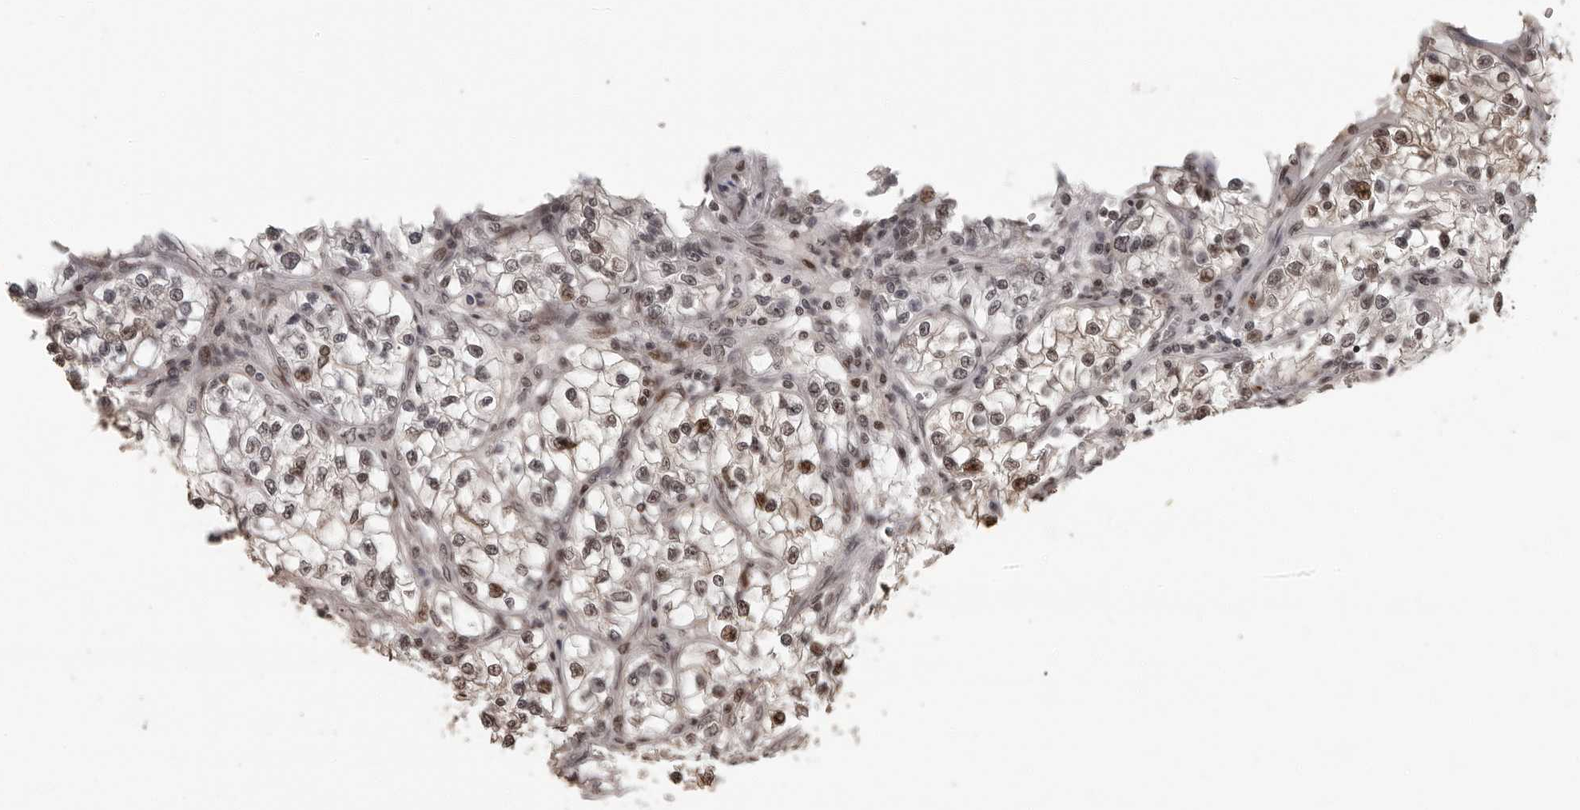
{"staining": {"intensity": "weak", "quantity": "25%-75%", "location": "nuclear"}, "tissue": "renal cancer", "cell_type": "Tumor cells", "image_type": "cancer", "snomed": [{"axis": "morphology", "description": "Adenocarcinoma, NOS"}, {"axis": "topography", "description": "Kidney"}], "caption": "High-power microscopy captured an IHC micrograph of adenocarcinoma (renal), revealing weak nuclear positivity in about 25%-75% of tumor cells.", "gene": "ORC1", "patient": {"sex": "female", "age": 57}}